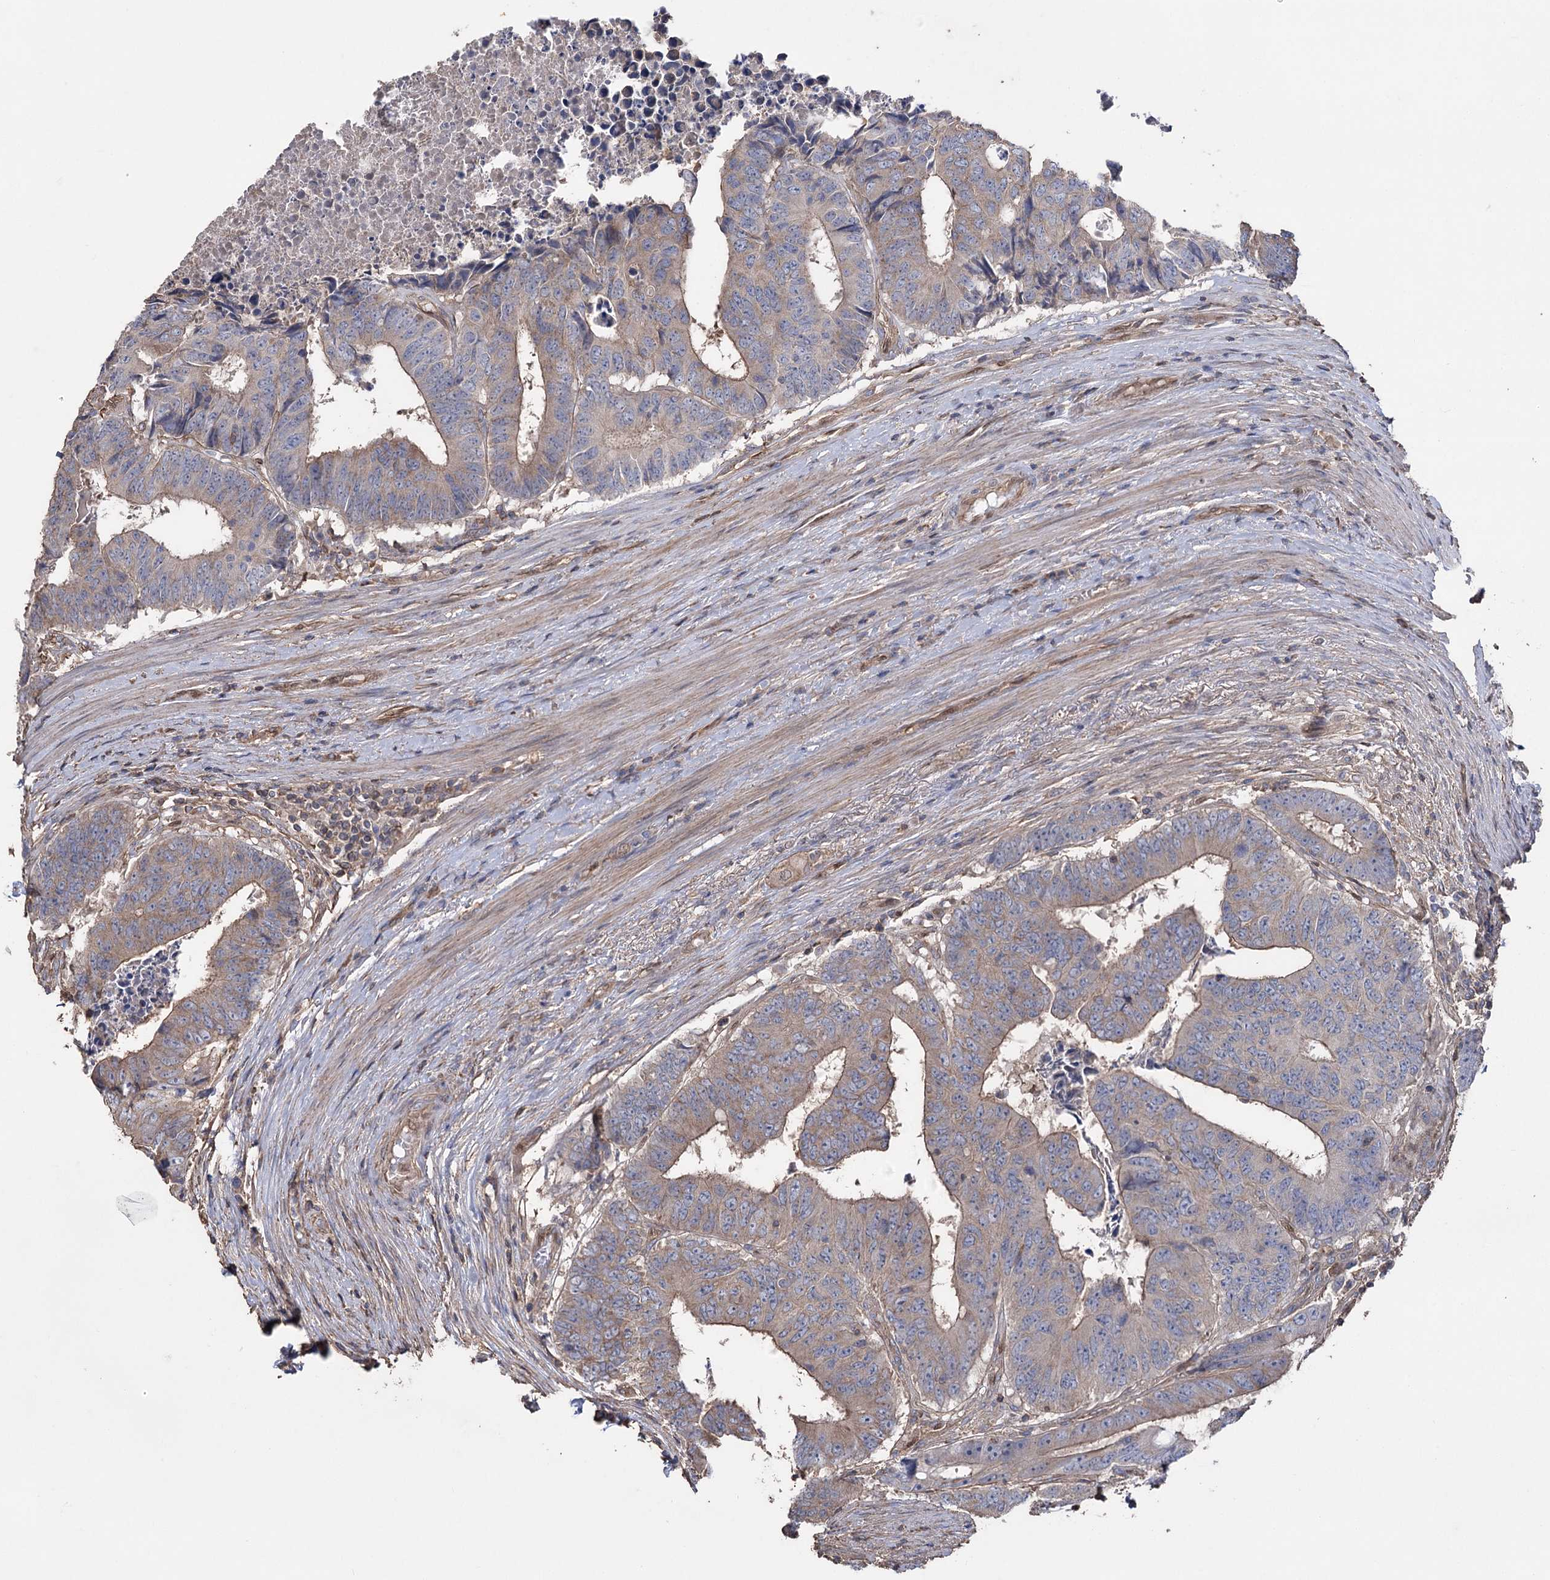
{"staining": {"intensity": "weak", "quantity": "25%-75%", "location": "cytoplasmic/membranous"}, "tissue": "colorectal cancer", "cell_type": "Tumor cells", "image_type": "cancer", "snomed": [{"axis": "morphology", "description": "Adenocarcinoma, NOS"}, {"axis": "topography", "description": "Rectum"}], "caption": "Human colorectal cancer stained with a protein marker demonstrates weak staining in tumor cells.", "gene": "FAM13B", "patient": {"sex": "male", "age": 84}}